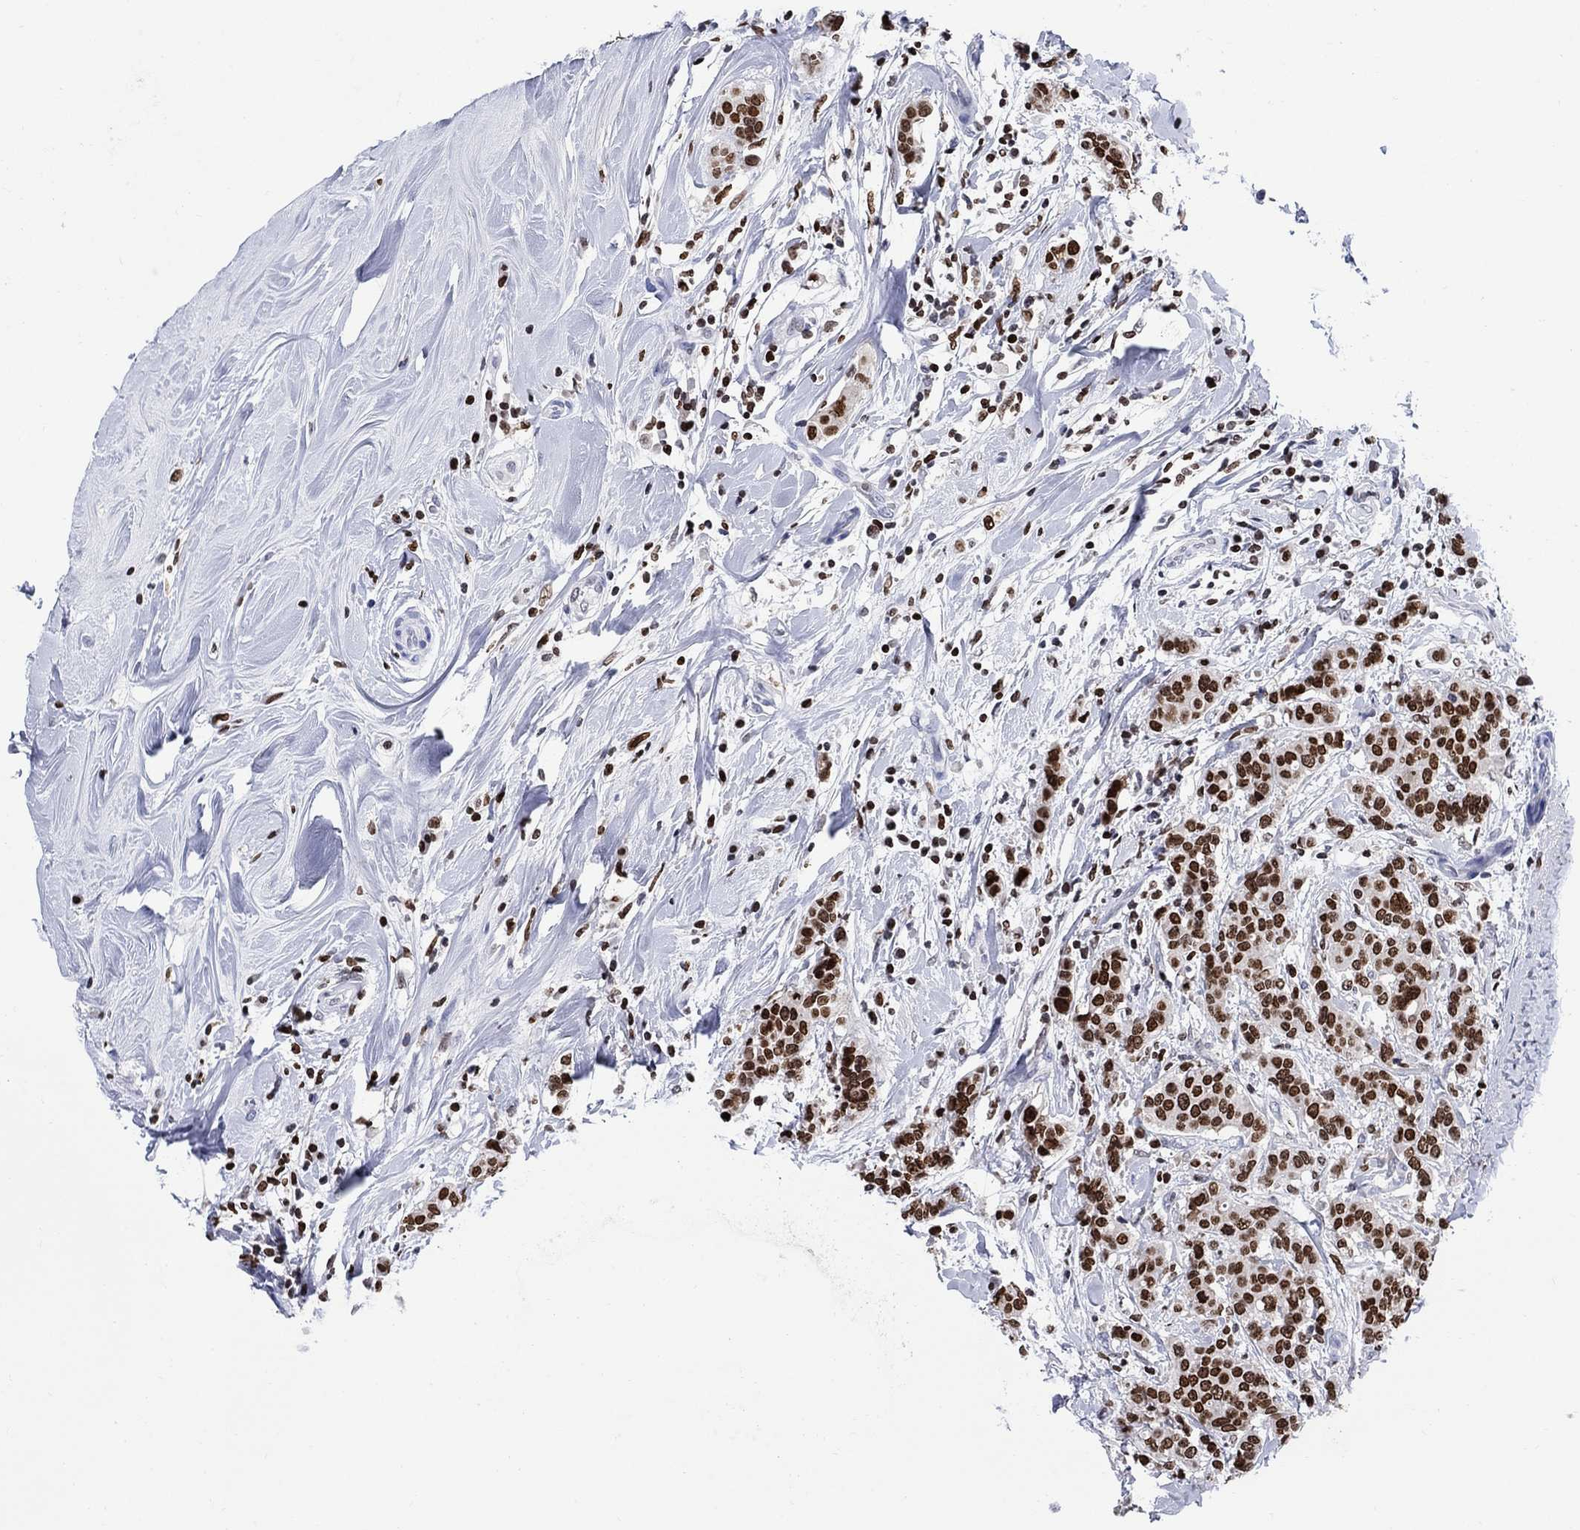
{"staining": {"intensity": "strong", "quantity": ">75%", "location": "nuclear"}, "tissue": "breast cancer", "cell_type": "Tumor cells", "image_type": "cancer", "snomed": [{"axis": "morphology", "description": "Duct carcinoma"}, {"axis": "topography", "description": "Breast"}], "caption": "The photomicrograph demonstrates staining of breast cancer (invasive ductal carcinoma), revealing strong nuclear protein staining (brown color) within tumor cells.", "gene": "HMGA1", "patient": {"sex": "female", "age": 27}}